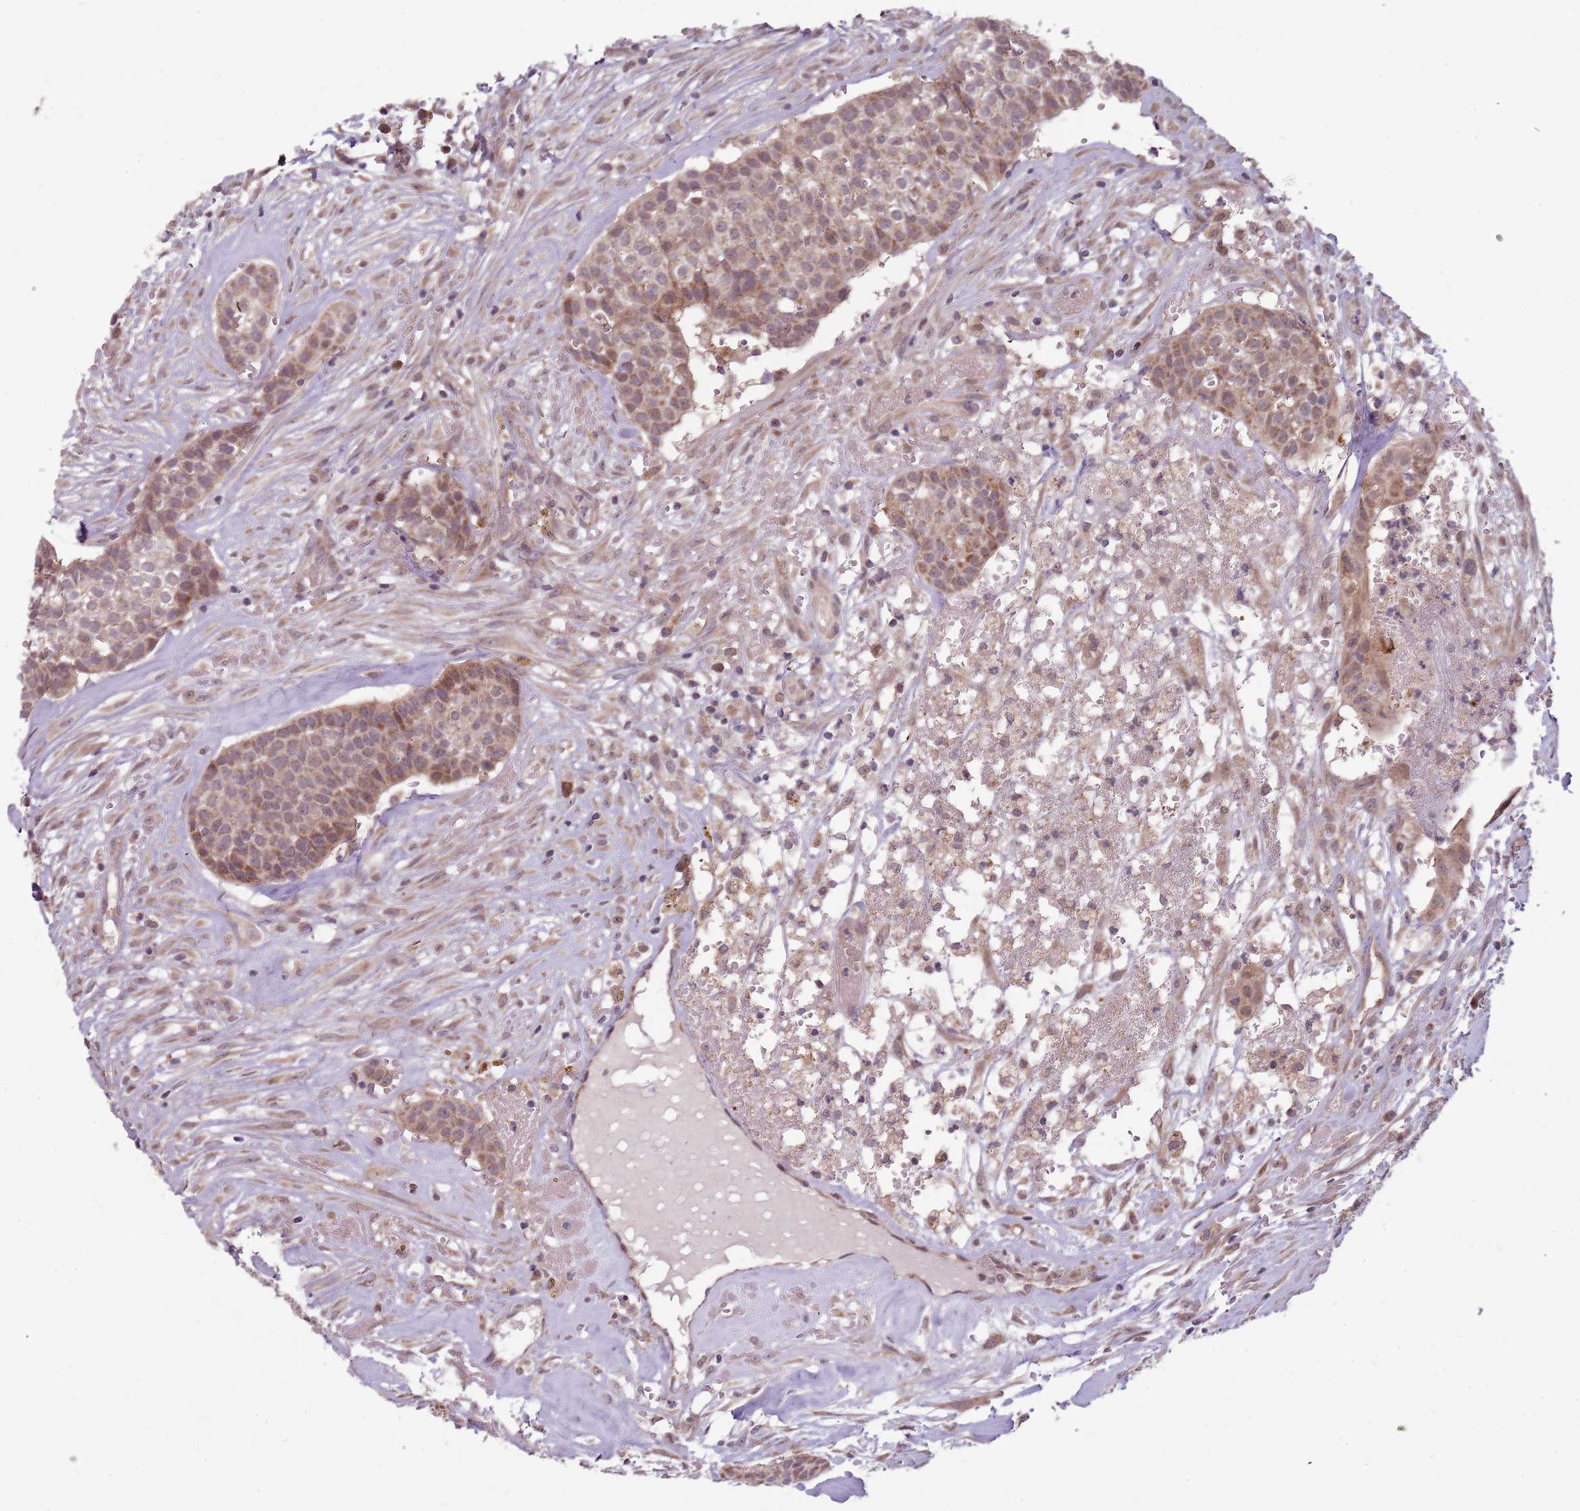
{"staining": {"intensity": "moderate", "quantity": "<25%", "location": "cytoplasmic/membranous"}, "tissue": "head and neck cancer", "cell_type": "Tumor cells", "image_type": "cancer", "snomed": [{"axis": "morphology", "description": "Adenocarcinoma, NOS"}, {"axis": "topography", "description": "Head-Neck"}], "caption": "Human head and neck adenocarcinoma stained with a protein marker reveals moderate staining in tumor cells.", "gene": "RNF181", "patient": {"sex": "male", "age": 81}}